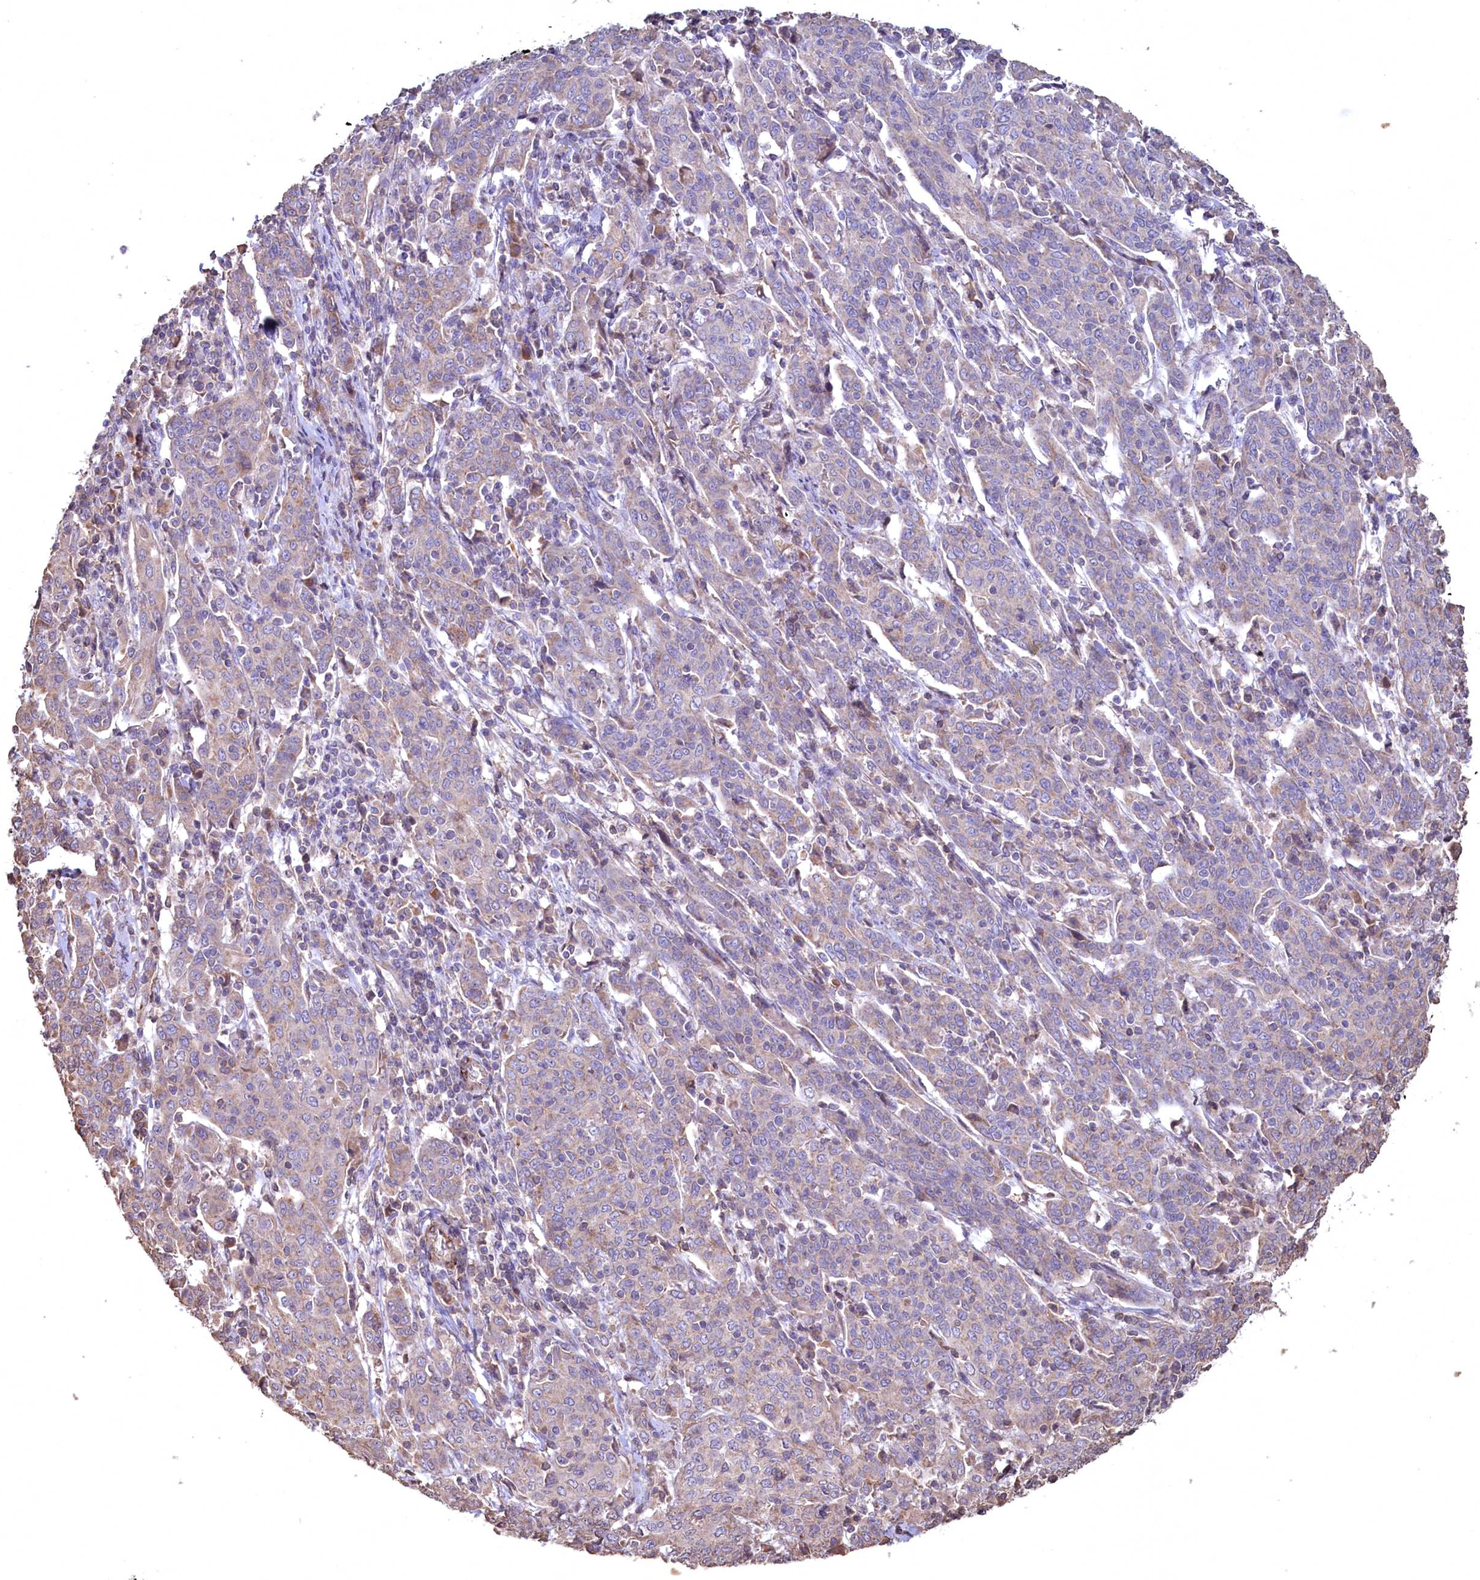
{"staining": {"intensity": "weak", "quantity": "<25%", "location": "cytoplasmic/membranous"}, "tissue": "cervical cancer", "cell_type": "Tumor cells", "image_type": "cancer", "snomed": [{"axis": "morphology", "description": "Squamous cell carcinoma, NOS"}, {"axis": "topography", "description": "Cervix"}], "caption": "Tumor cells show no significant expression in squamous cell carcinoma (cervical). Brightfield microscopy of immunohistochemistry (IHC) stained with DAB (3,3'-diaminobenzidine) (brown) and hematoxylin (blue), captured at high magnification.", "gene": "FUNDC1", "patient": {"sex": "female", "age": 67}}